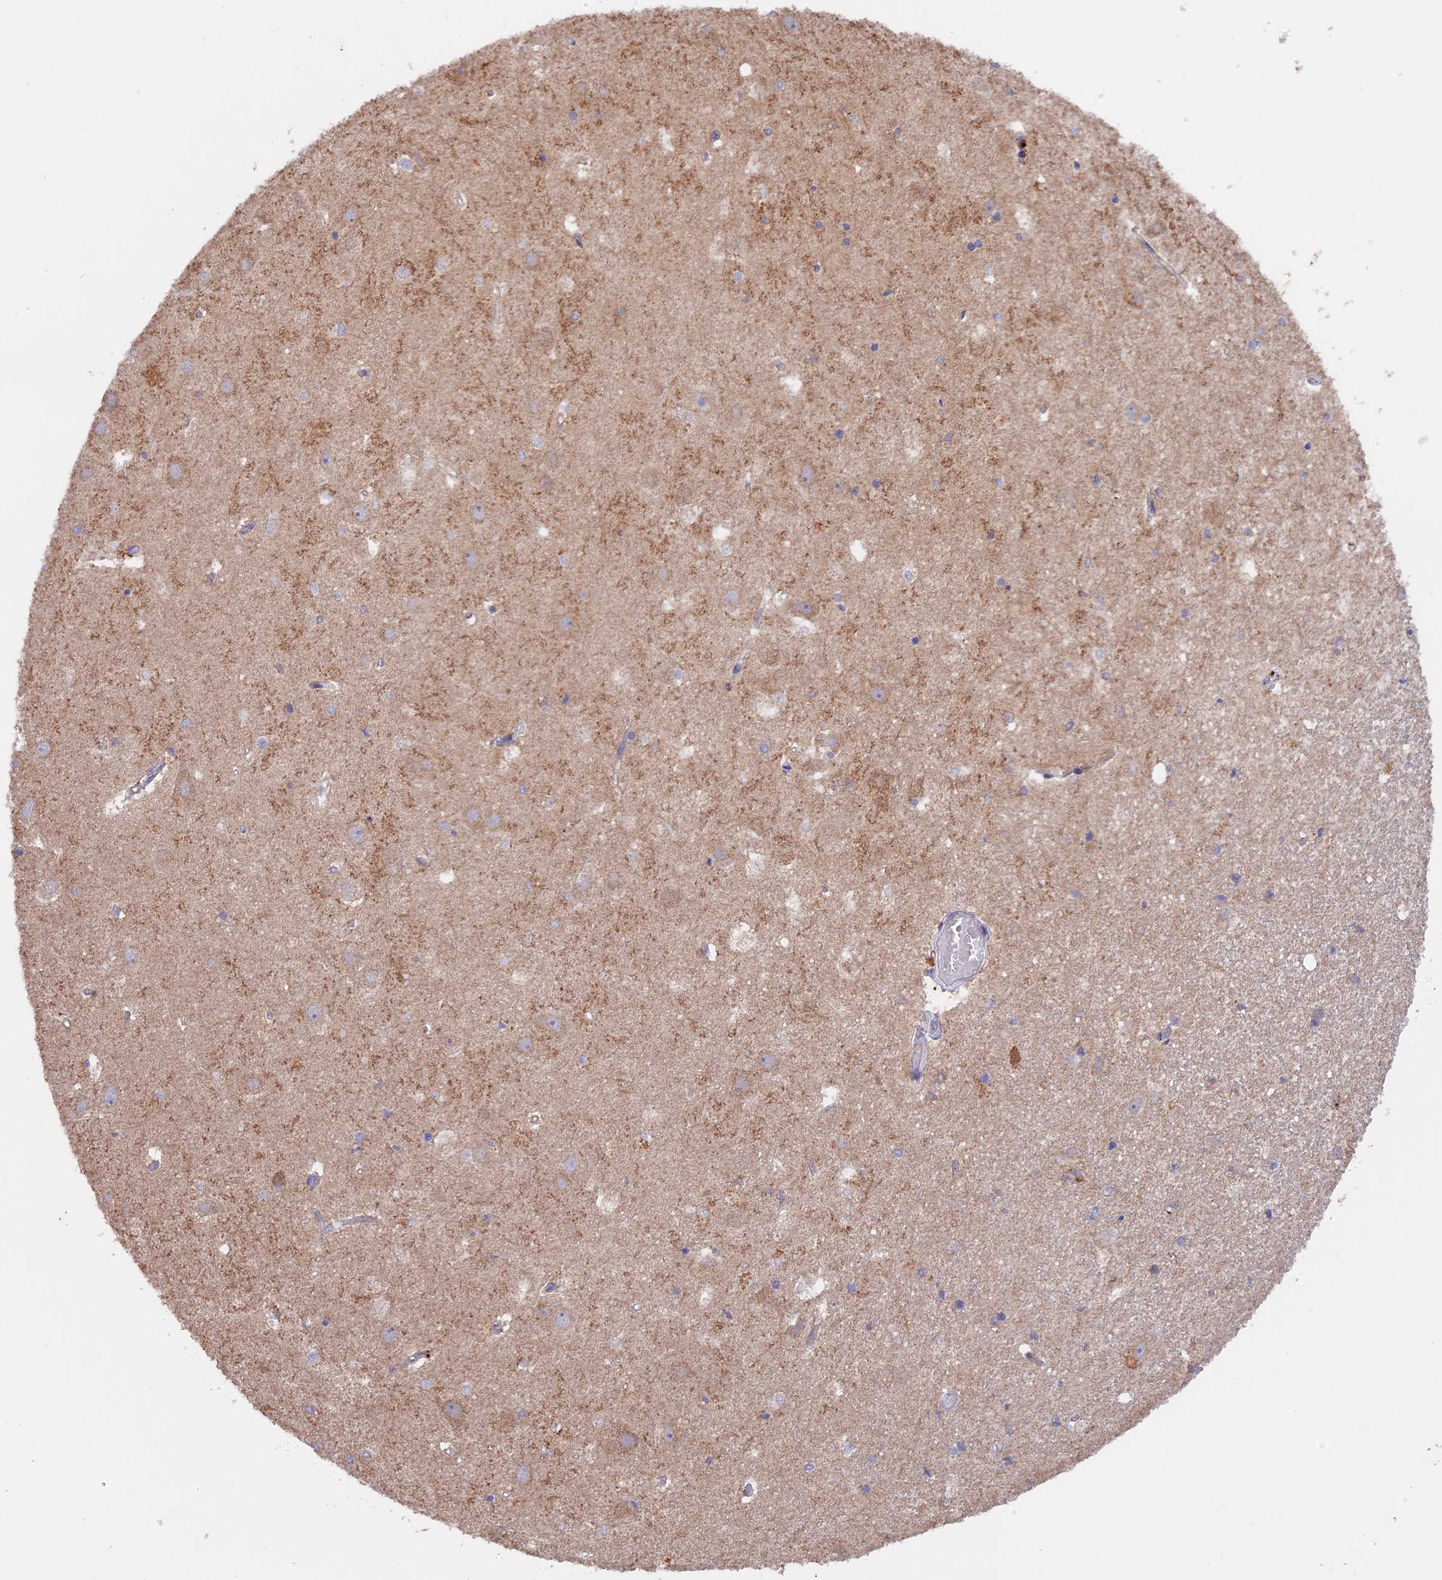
{"staining": {"intensity": "weak", "quantity": "<25%", "location": "cytoplasmic/membranous"}, "tissue": "hippocampus", "cell_type": "Glial cells", "image_type": "normal", "snomed": [{"axis": "morphology", "description": "Normal tissue, NOS"}, {"axis": "topography", "description": "Hippocampus"}], "caption": "The histopathology image demonstrates no significant staining in glial cells of hippocampus.", "gene": "PTPN9", "patient": {"sex": "female", "age": 52}}